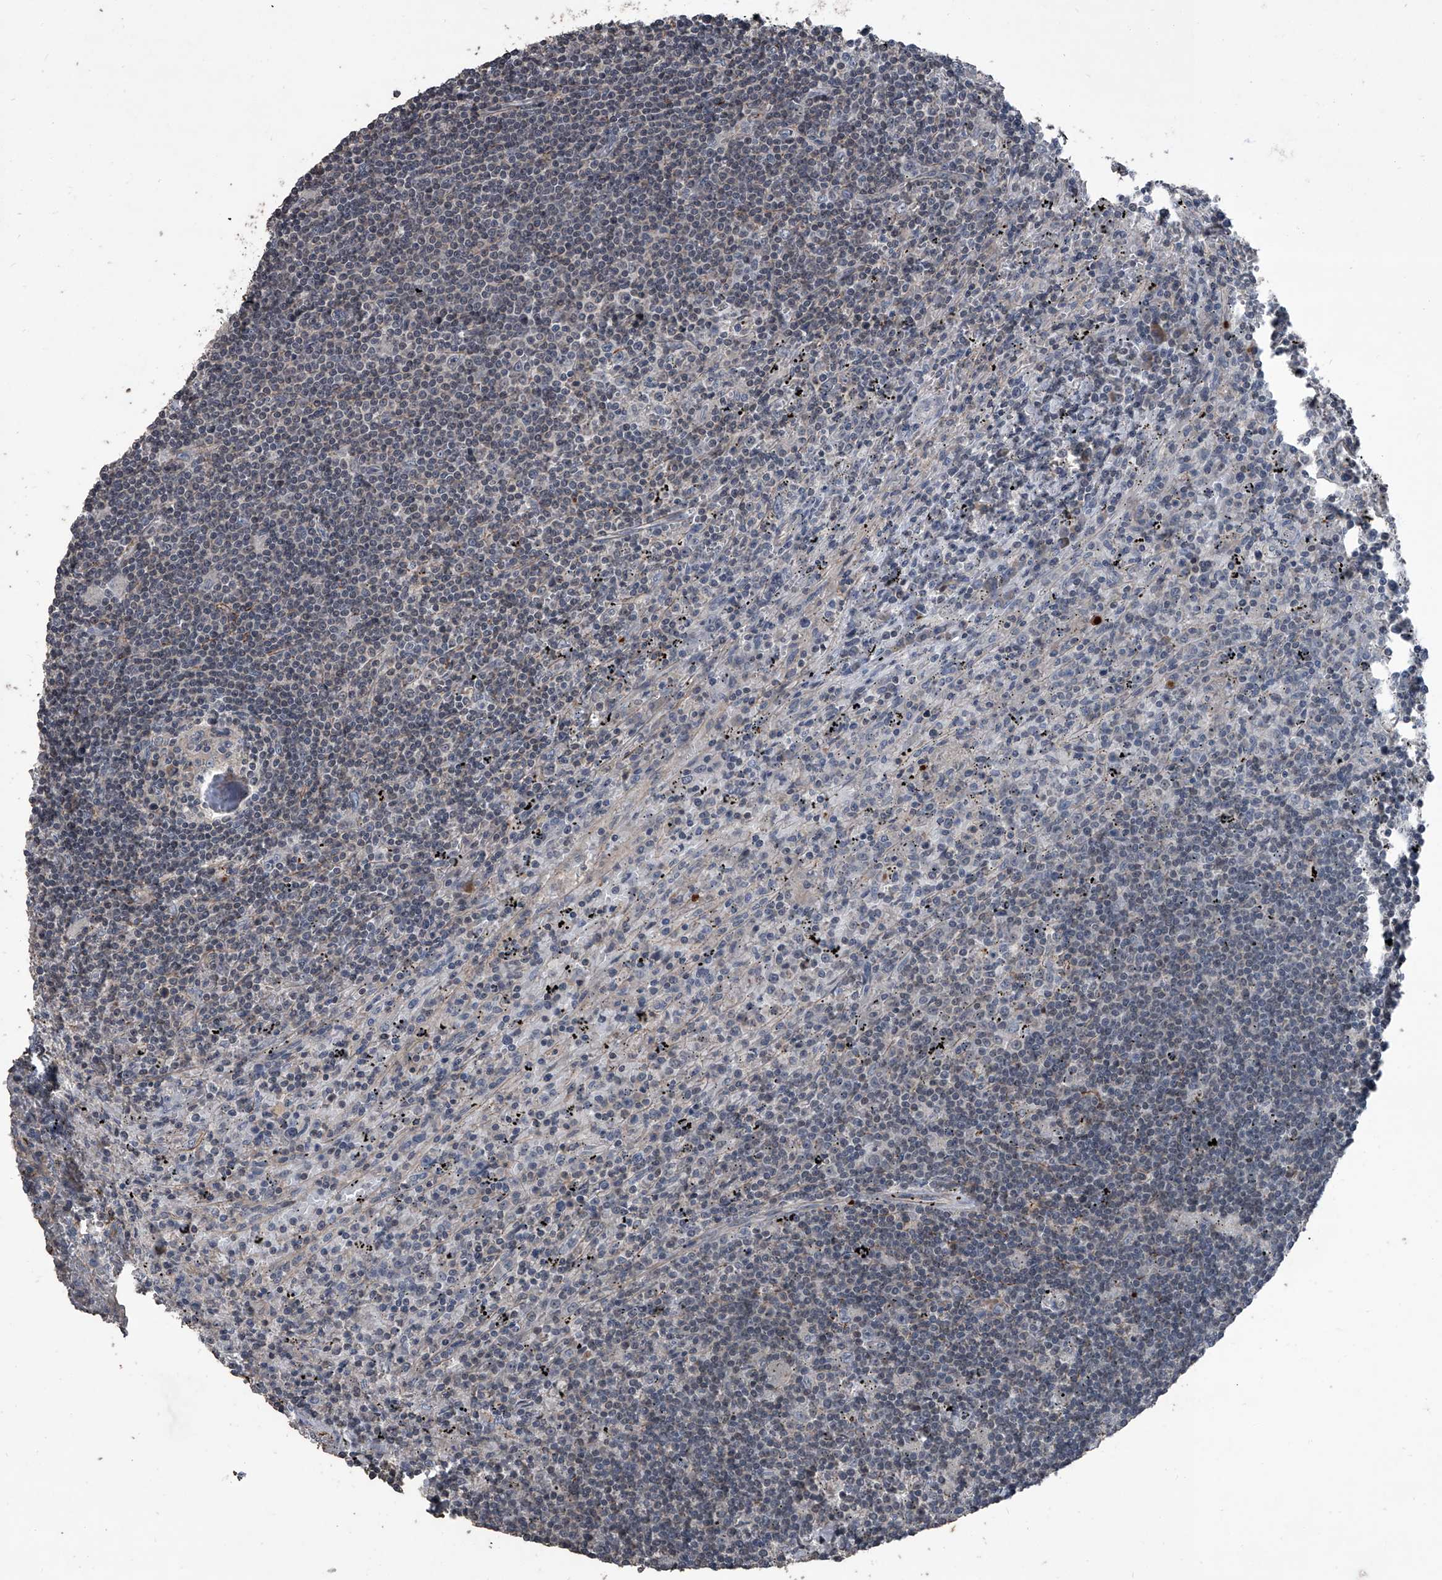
{"staining": {"intensity": "negative", "quantity": "none", "location": "none"}, "tissue": "lymphoma", "cell_type": "Tumor cells", "image_type": "cancer", "snomed": [{"axis": "morphology", "description": "Malignant lymphoma, non-Hodgkin's type, Low grade"}, {"axis": "topography", "description": "Spleen"}], "caption": "Photomicrograph shows no significant protein positivity in tumor cells of lymphoma.", "gene": "OARD1", "patient": {"sex": "male", "age": 76}}